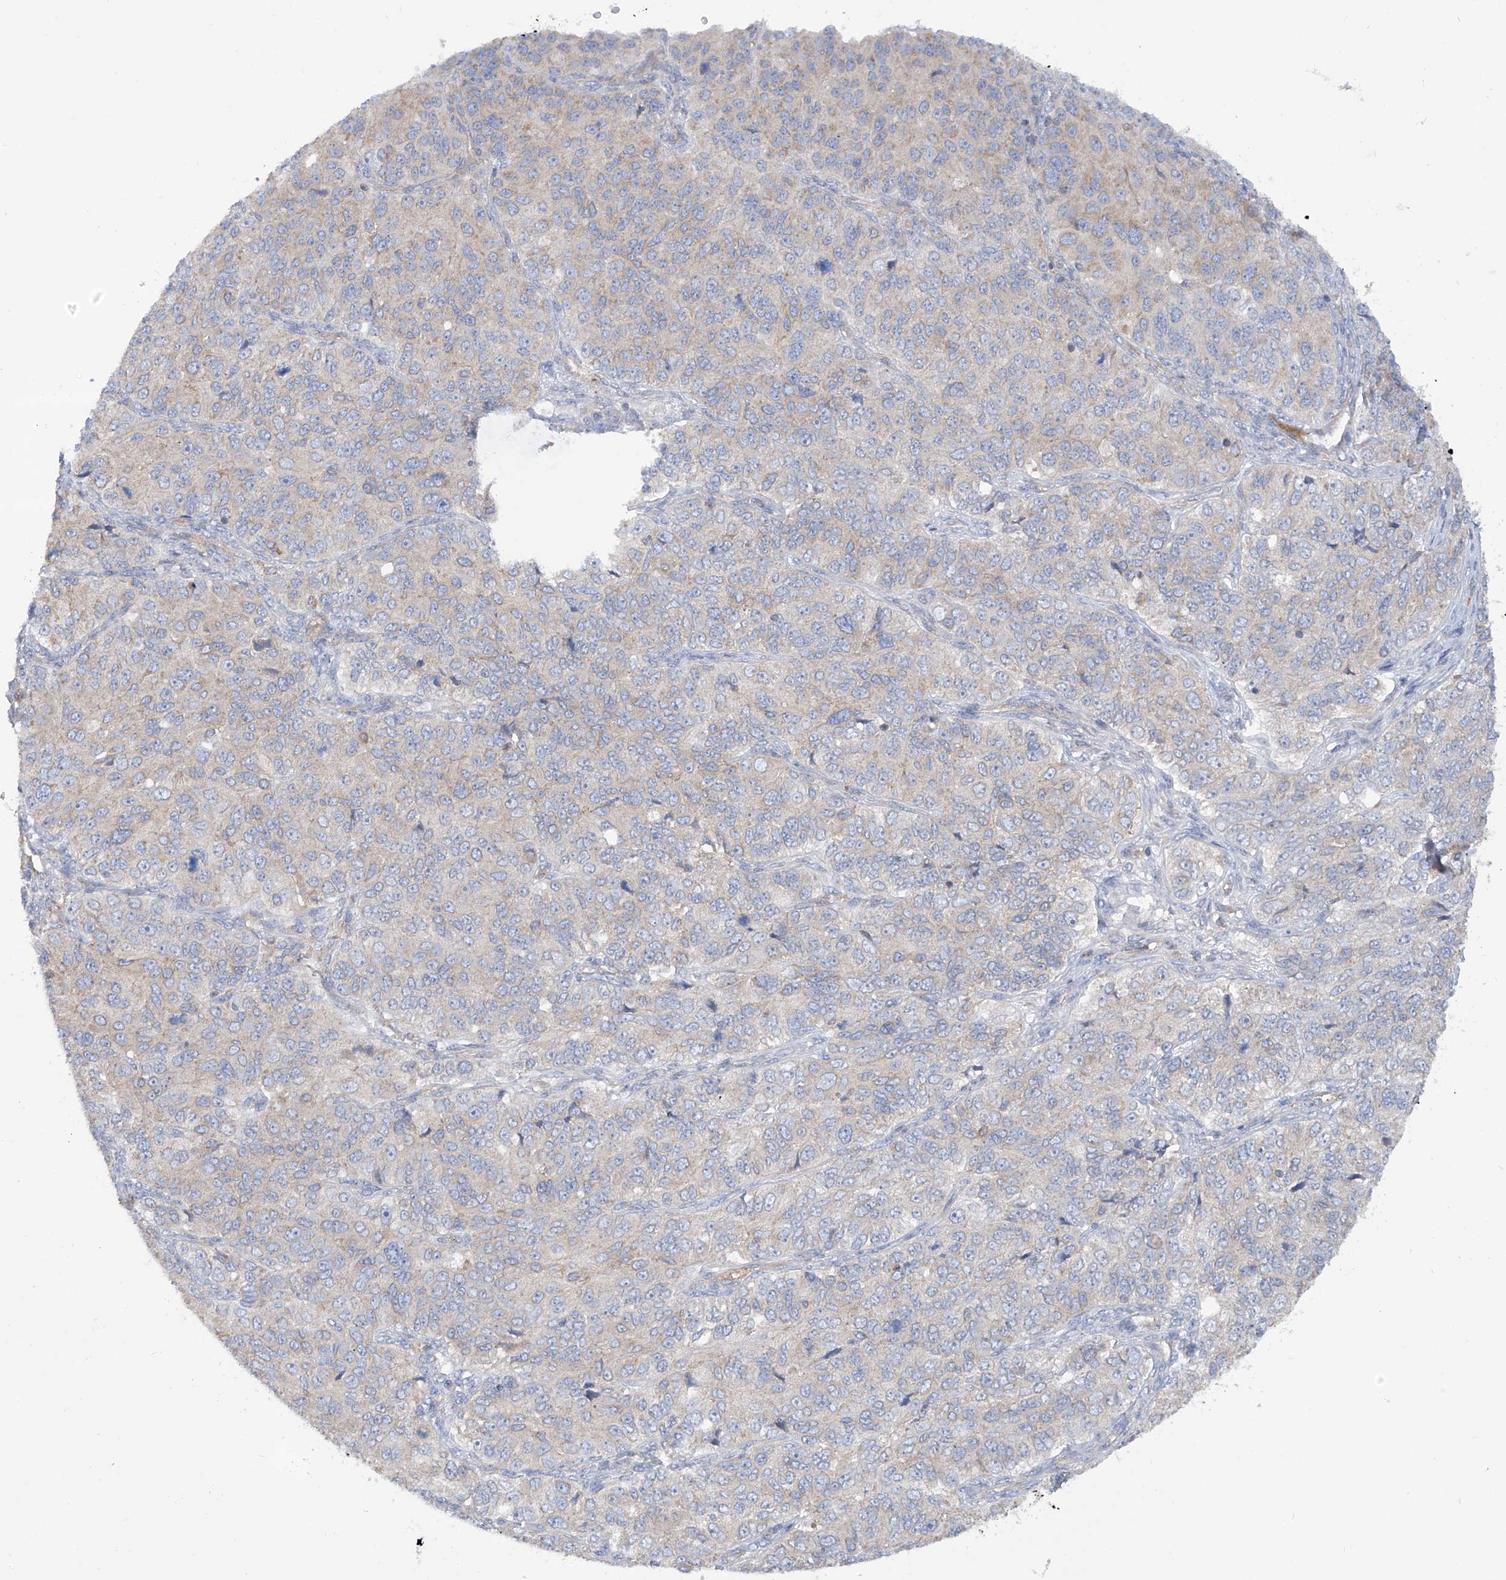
{"staining": {"intensity": "negative", "quantity": "none", "location": "none"}, "tissue": "ovarian cancer", "cell_type": "Tumor cells", "image_type": "cancer", "snomed": [{"axis": "morphology", "description": "Carcinoma, endometroid"}, {"axis": "topography", "description": "Ovary"}], "caption": "Tumor cells show no significant positivity in endometroid carcinoma (ovarian). (DAB immunohistochemistry (IHC) with hematoxylin counter stain).", "gene": "TMEM209", "patient": {"sex": "female", "age": 51}}